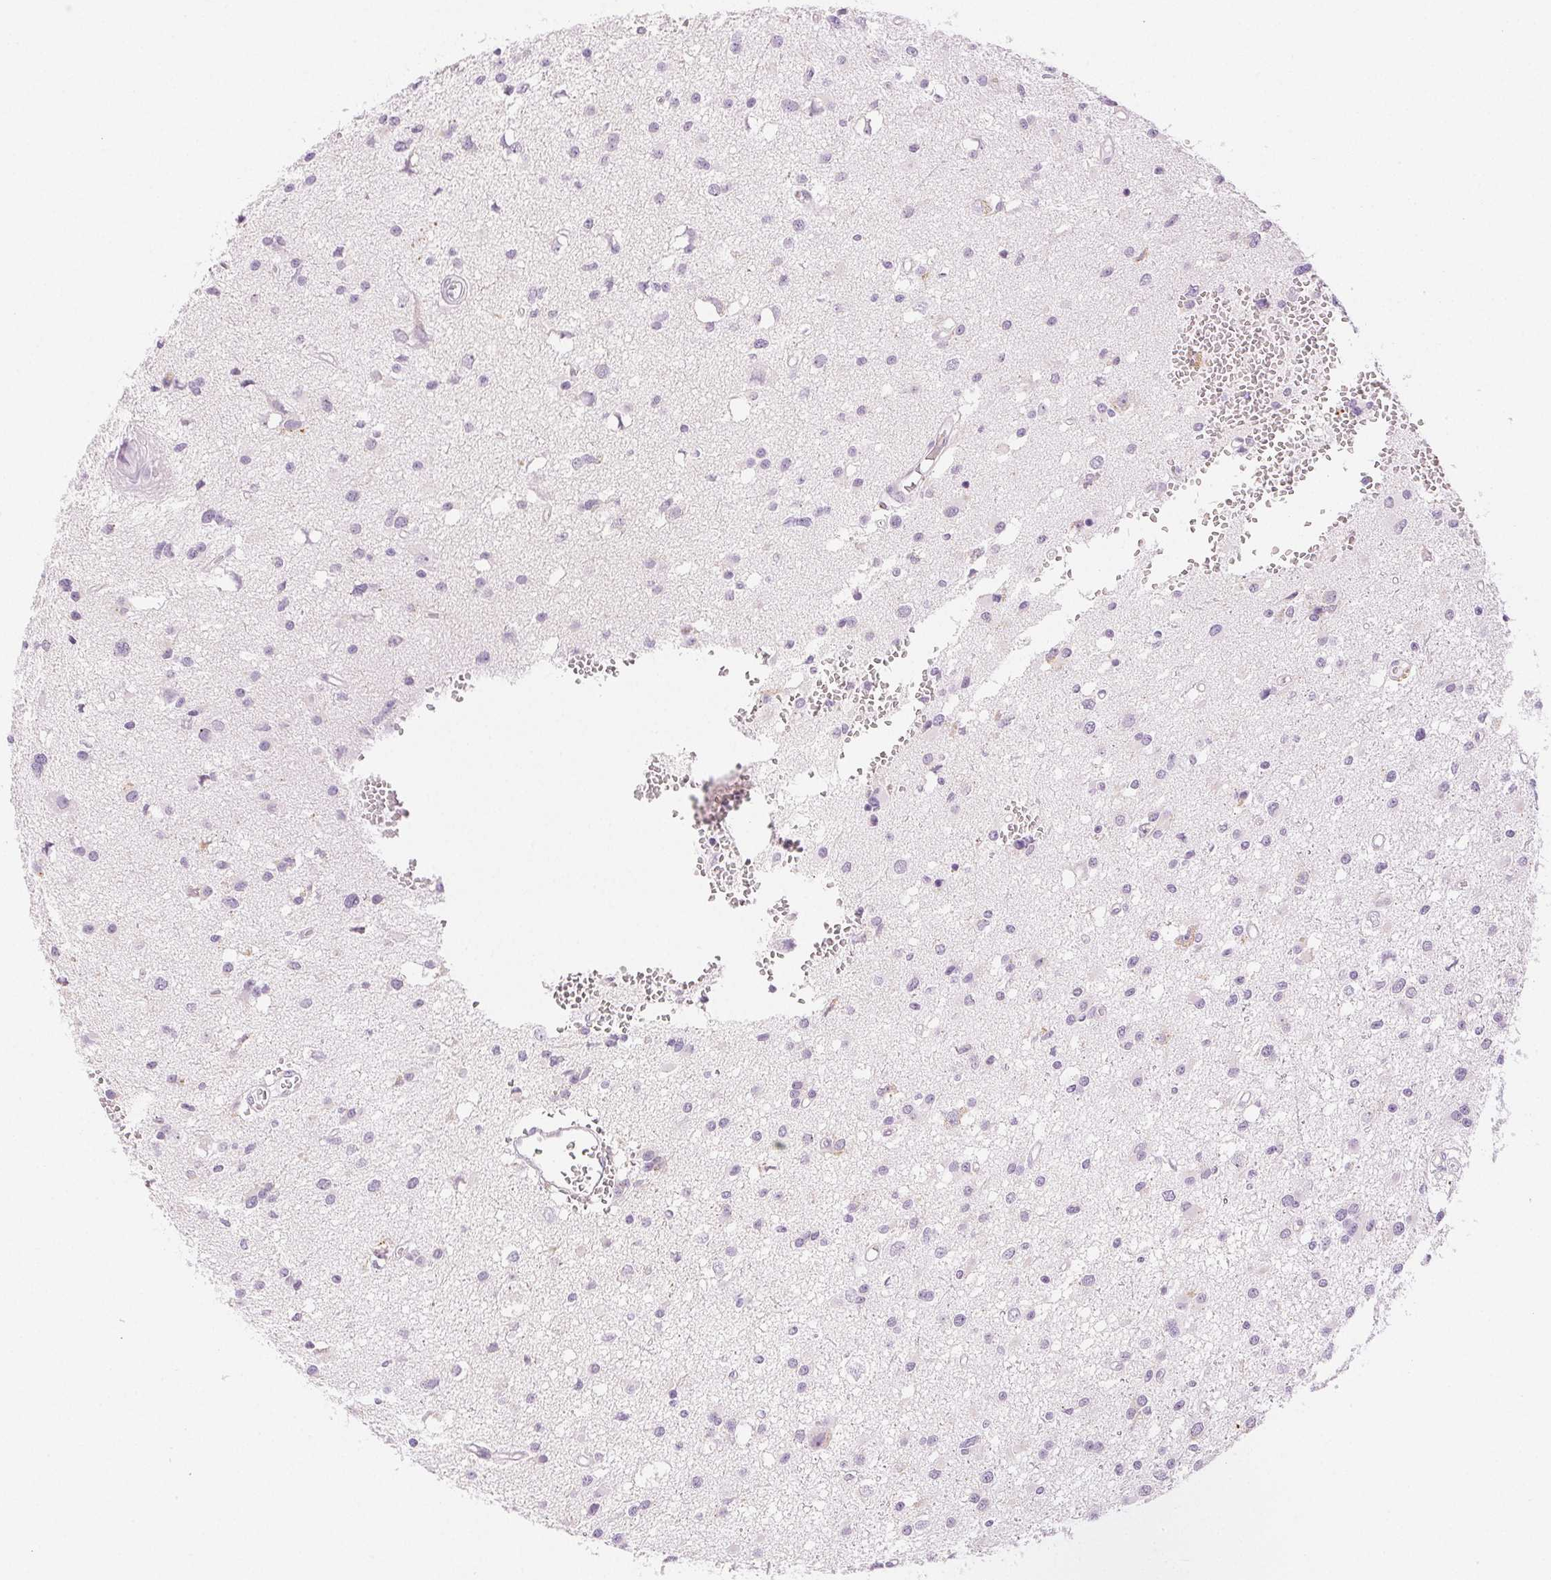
{"staining": {"intensity": "negative", "quantity": "none", "location": "none"}, "tissue": "glioma", "cell_type": "Tumor cells", "image_type": "cancer", "snomed": [{"axis": "morphology", "description": "Glioma, malignant, High grade"}, {"axis": "topography", "description": "Brain"}], "caption": "The immunohistochemistry (IHC) micrograph has no significant staining in tumor cells of glioma tissue.", "gene": "SLC5A2", "patient": {"sex": "male", "age": 54}}